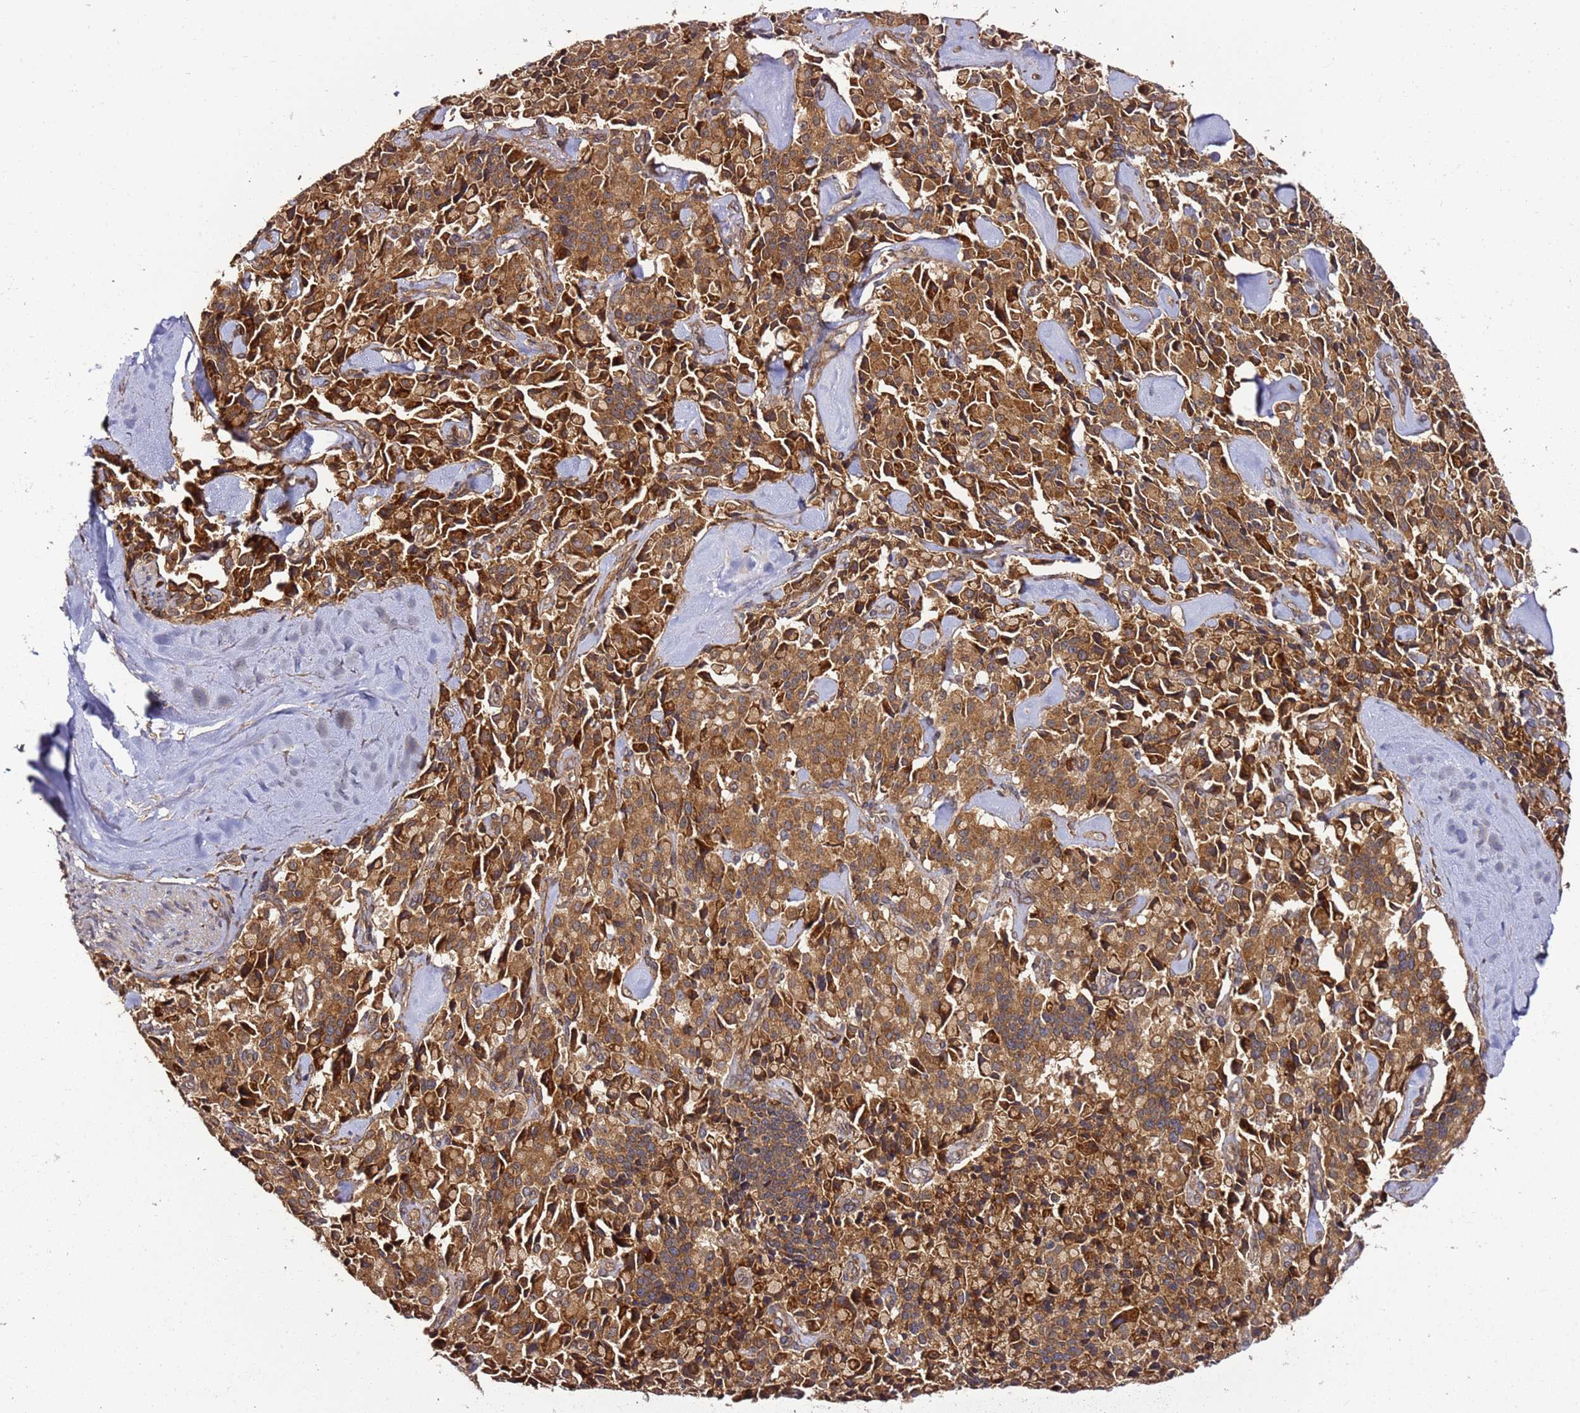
{"staining": {"intensity": "strong", "quantity": ">75%", "location": "cytoplasmic/membranous"}, "tissue": "pancreatic cancer", "cell_type": "Tumor cells", "image_type": "cancer", "snomed": [{"axis": "morphology", "description": "Adenocarcinoma, NOS"}, {"axis": "topography", "description": "Pancreas"}], "caption": "A brown stain shows strong cytoplasmic/membranous staining of a protein in pancreatic adenocarcinoma tumor cells.", "gene": "TM2D2", "patient": {"sex": "male", "age": 65}}